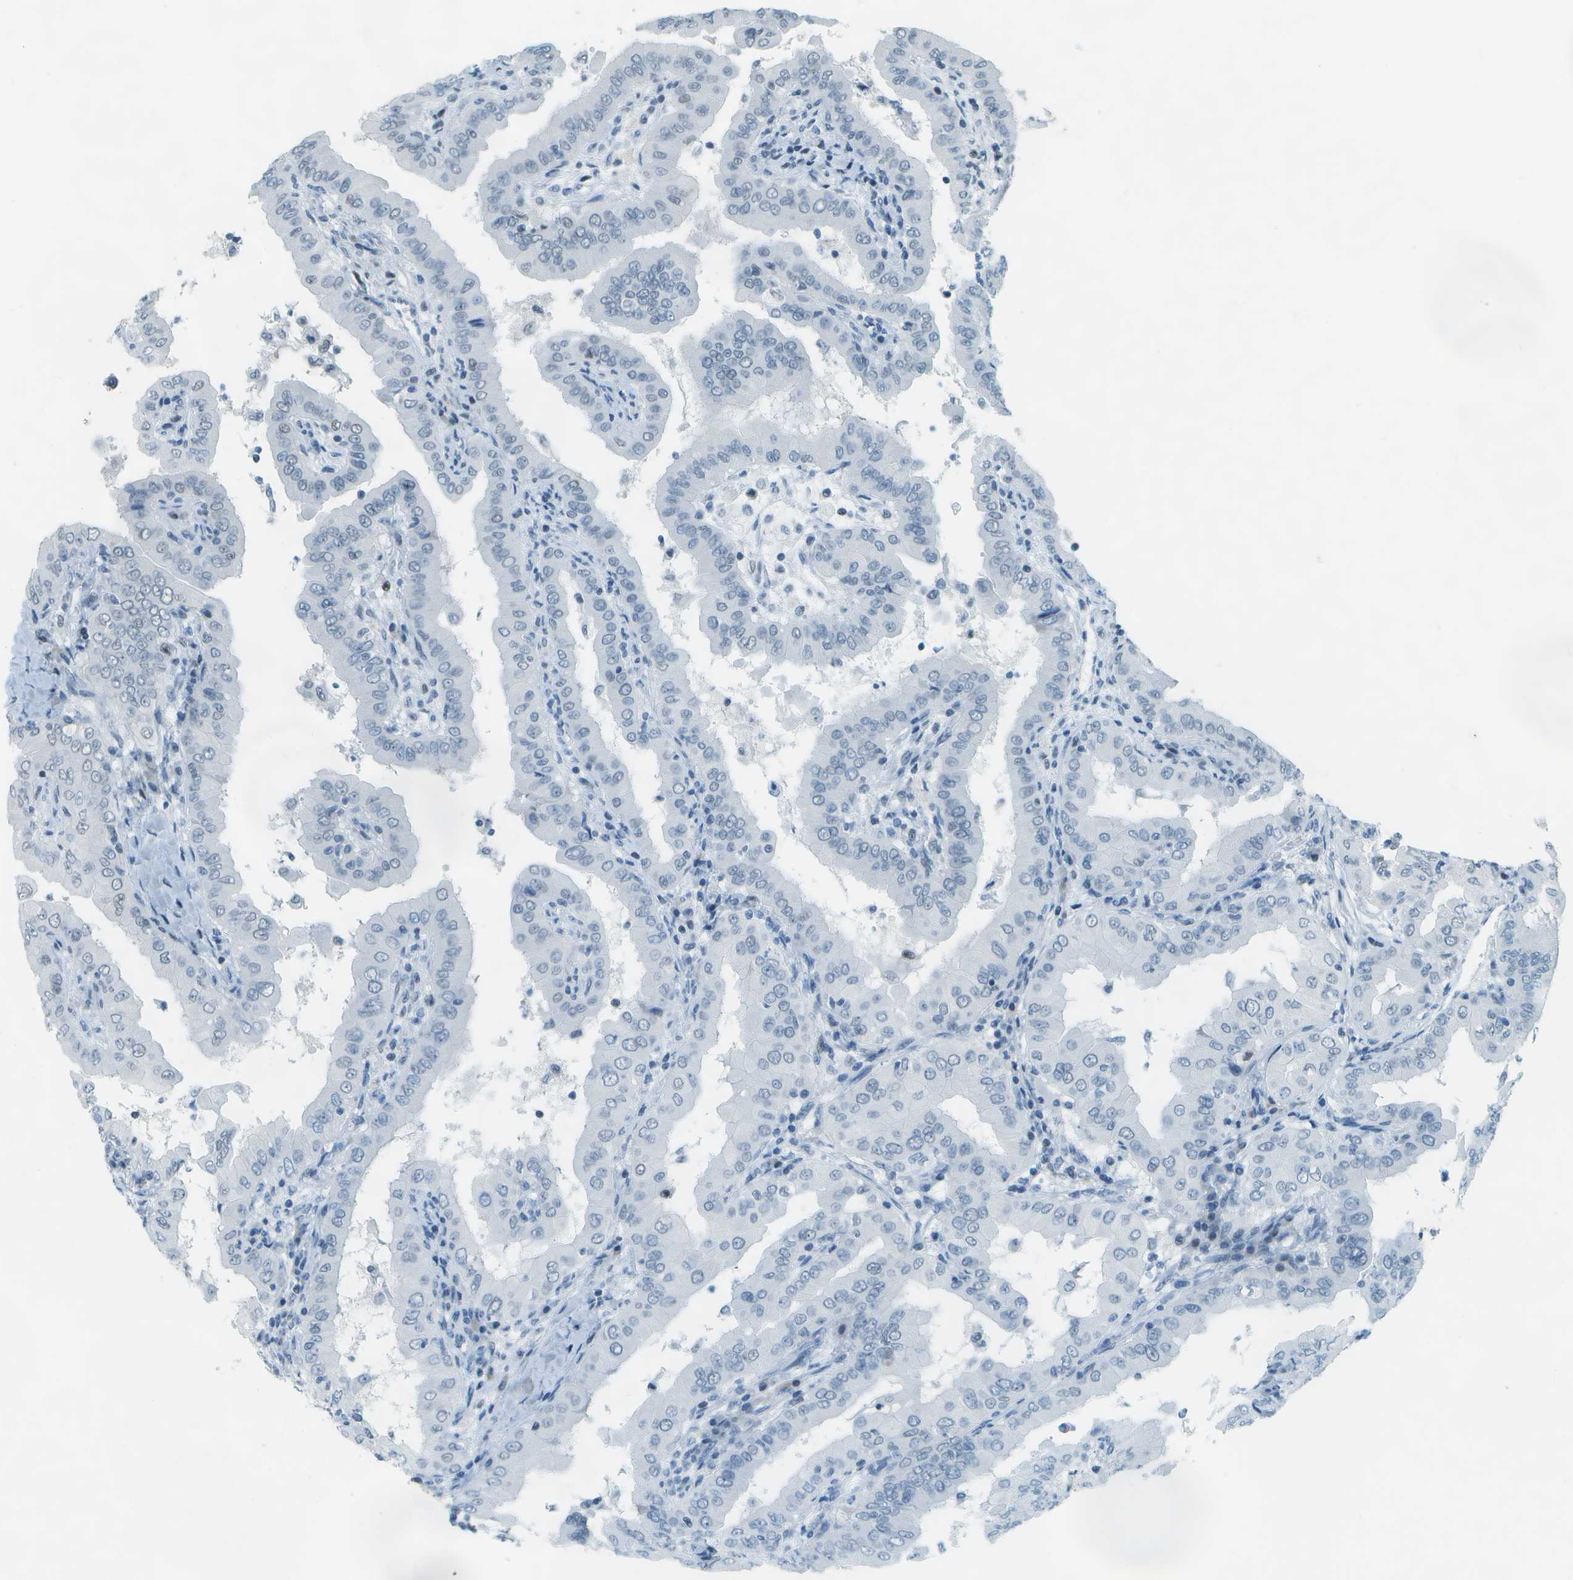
{"staining": {"intensity": "negative", "quantity": "none", "location": "none"}, "tissue": "thyroid cancer", "cell_type": "Tumor cells", "image_type": "cancer", "snomed": [{"axis": "morphology", "description": "Papillary adenocarcinoma, NOS"}, {"axis": "topography", "description": "Thyroid gland"}], "caption": "This is an IHC photomicrograph of thyroid cancer. There is no staining in tumor cells.", "gene": "NEK11", "patient": {"sex": "male", "age": 33}}